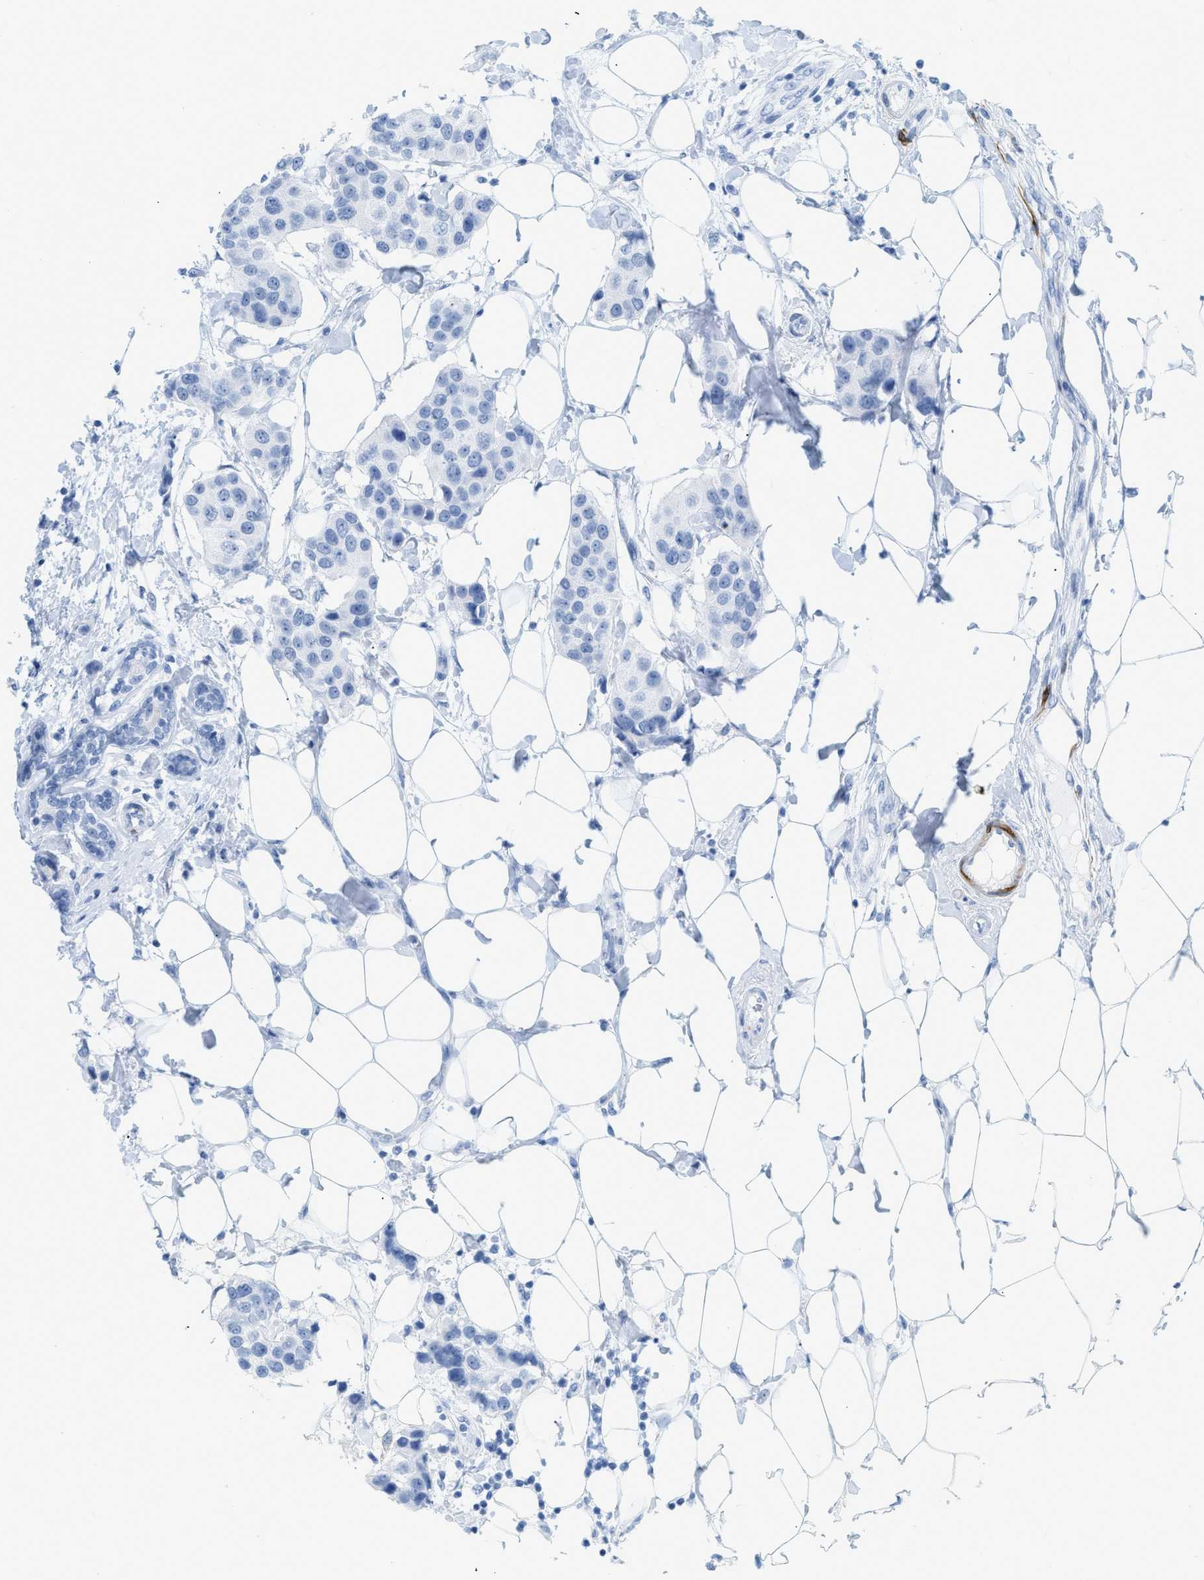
{"staining": {"intensity": "negative", "quantity": "none", "location": "none"}, "tissue": "breast cancer", "cell_type": "Tumor cells", "image_type": "cancer", "snomed": [{"axis": "morphology", "description": "Normal tissue, NOS"}, {"axis": "morphology", "description": "Duct carcinoma"}, {"axis": "topography", "description": "Breast"}], "caption": "Photomicrograph shows no significant protein staining in tumor cells of invasive ductal carcinoma (breast).", "gene": "DES", "patient": {"sex": "female", "age": 39}}